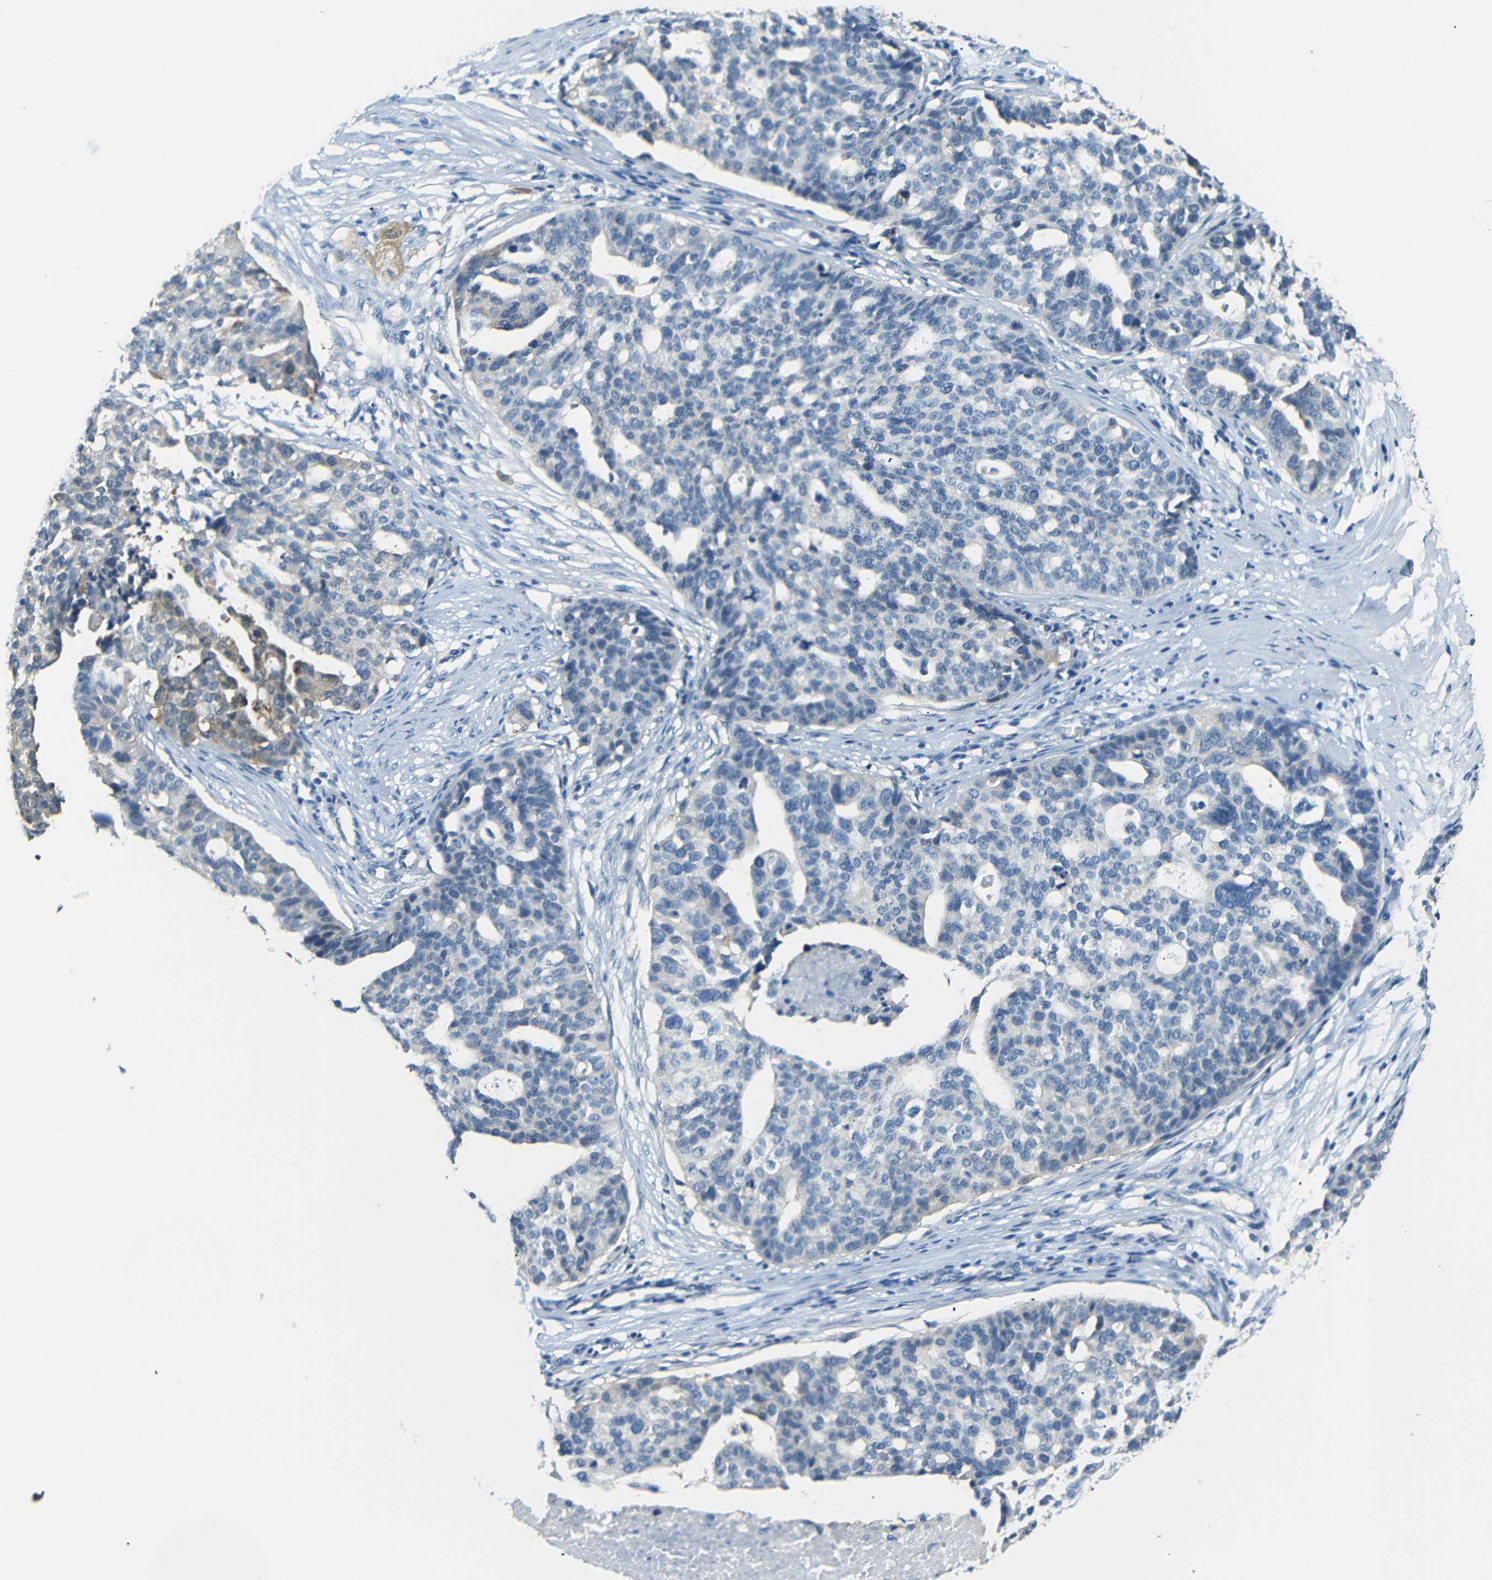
{"staining": {"intensity": "weak", "quantity": "<25%", "location": "cytoplasmic/membranous"}, "tissue": "ovarian cancer", "cell_type": "Tumor cells", "image_type": "cancer", "snomed": [{"axis": "morphology", "description": "Cystadenocarcinoma, serous, NOS"}, {"axis": "topography", "description": "Ovary"}], "caption": "Serous cystadenocarcinoma (ovarian) was stained to show a protein in brown. There is no significant positivity in tumor cells.", "gene": "SFN", "patient": {"sex": "female", "age": 59}}